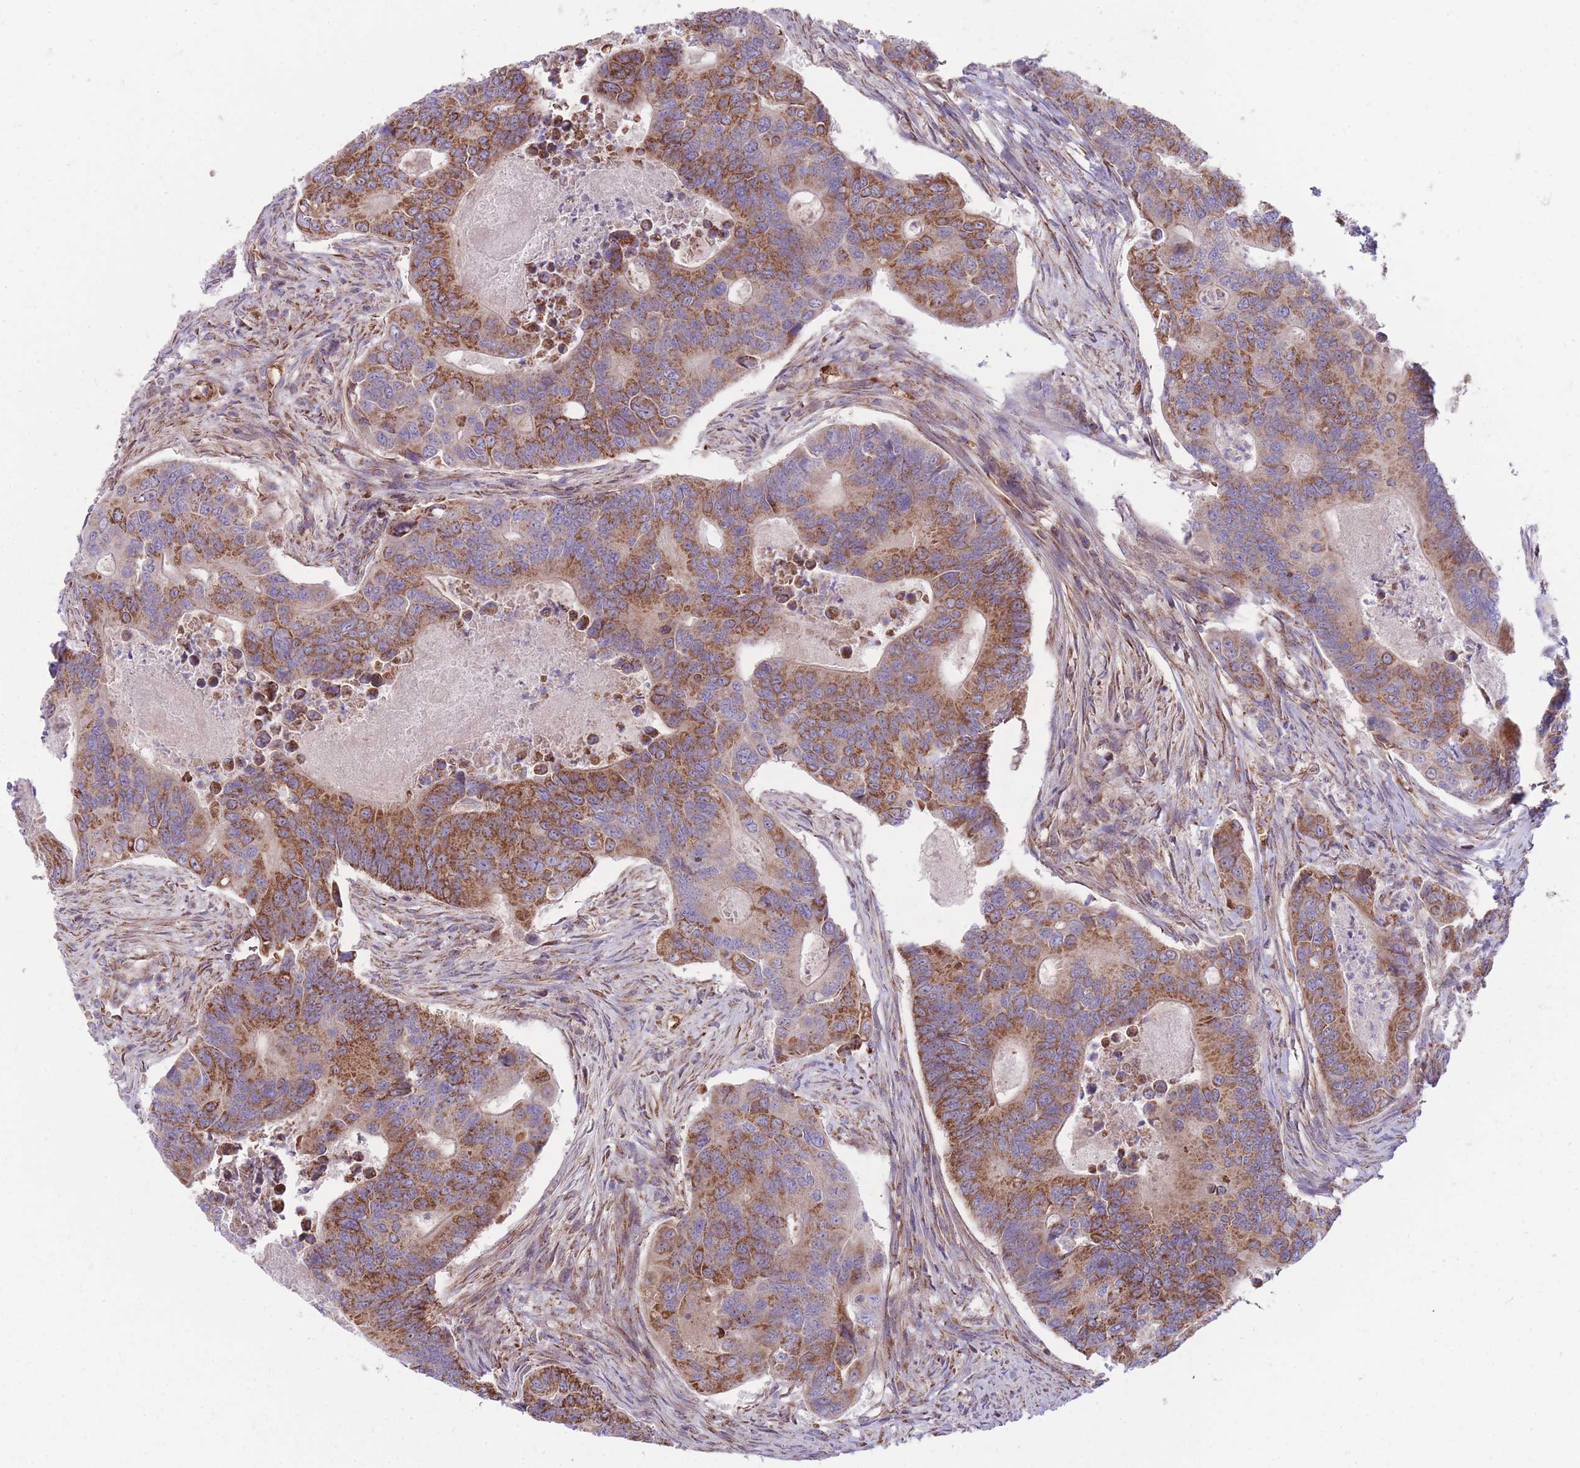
{"staining": {"intensity": "strong", "quantity": ">75%", "location": "cytoplasmic/membranous"}, "tissue": "colorectal cancer", "cell_type": "Tumor cells", "image_type": "cancer", "snomed": [{"axis": "morphology", "description": "Adenocarcinoma, NOS"}, {"axis": "topography", "description": "Colon"}], "caption": "A high amount of strong cytoplasmic/membranous staining is identified in approximately >75% of tumor cells in colorectal adenocarcinoma tissue.", "gene": "ANKRD10", "patient": {"sex": "female", "age": 67}}